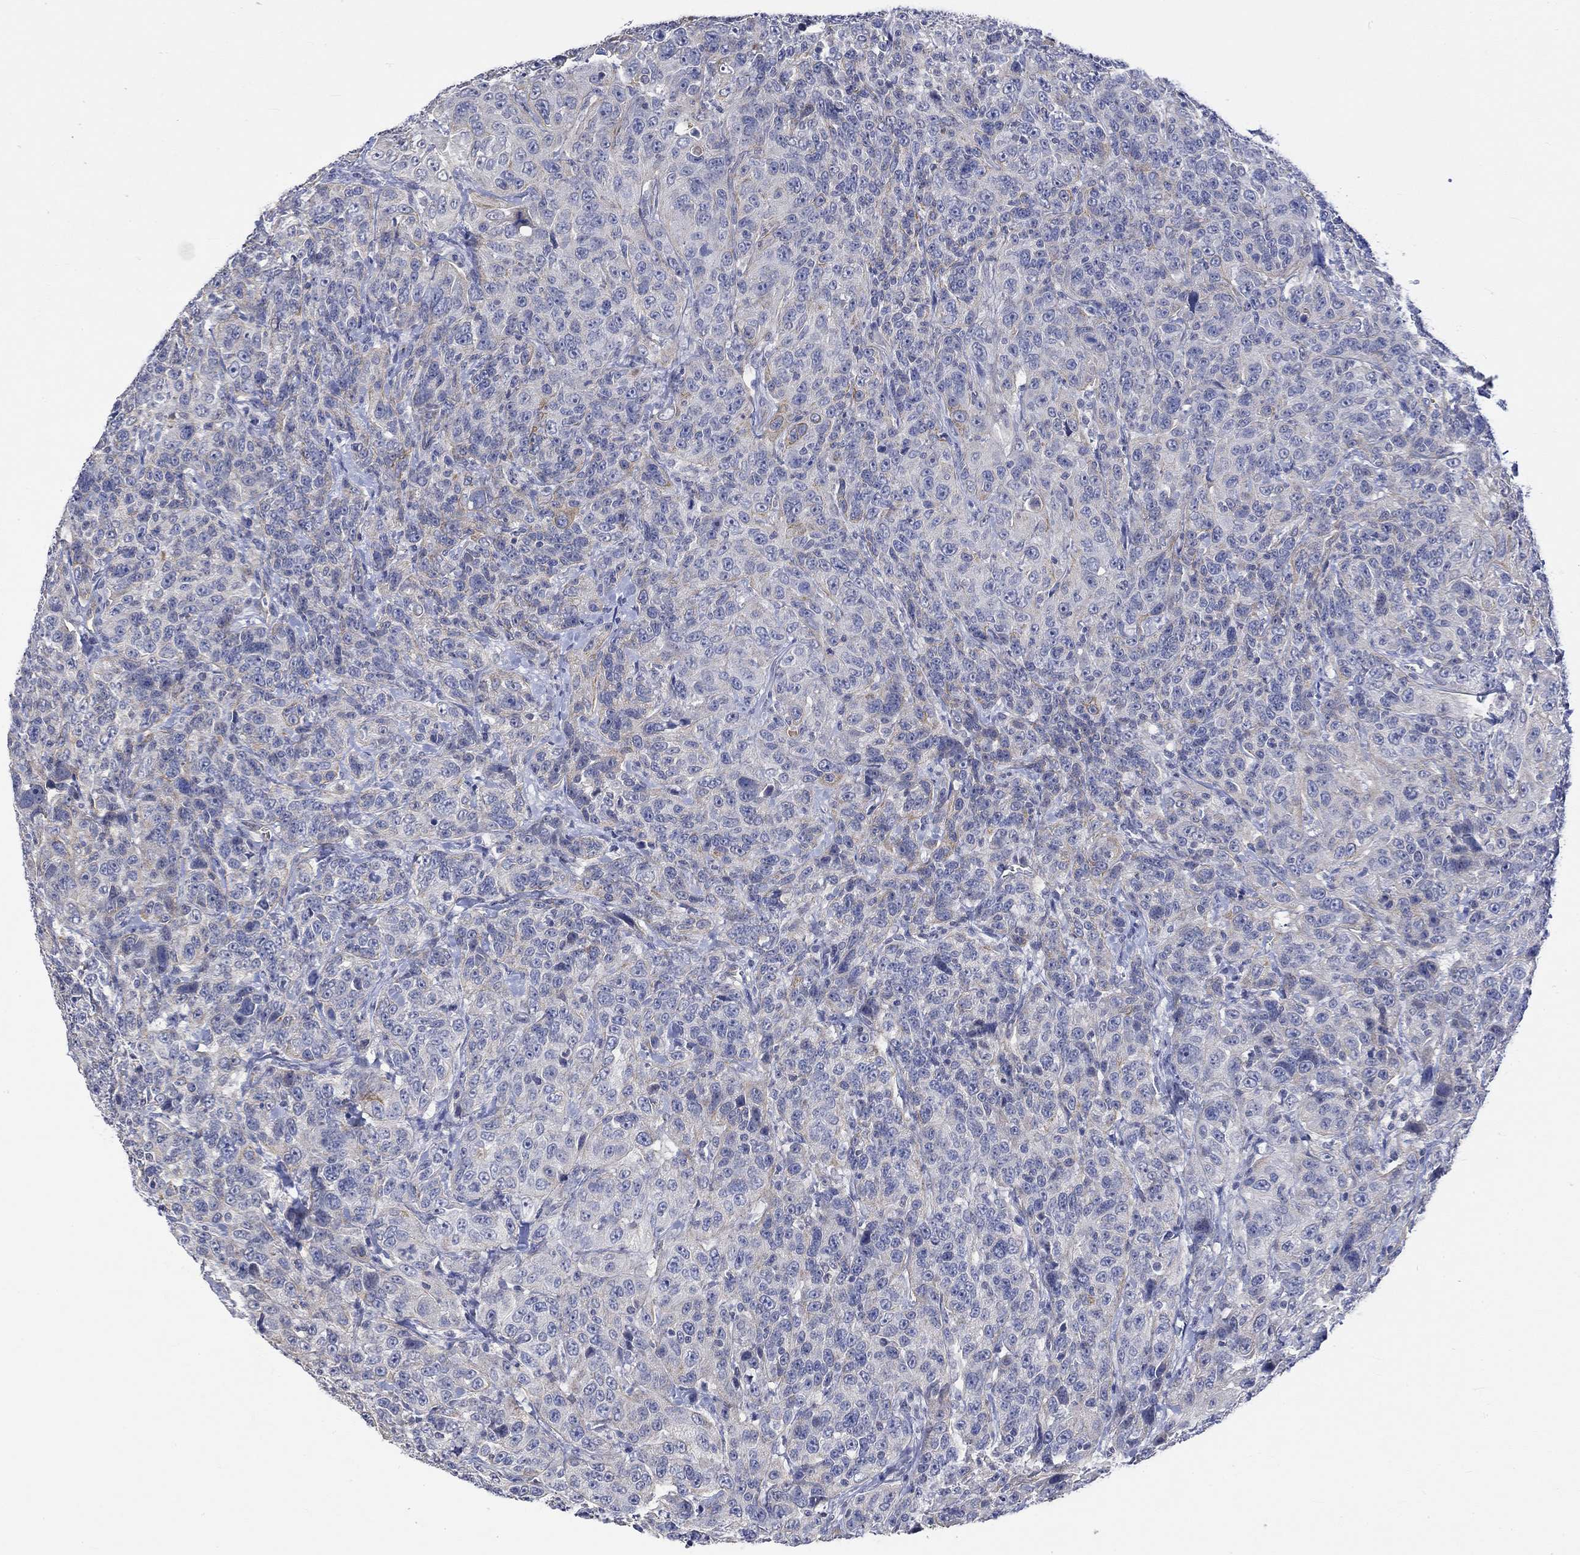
{"staining": {"intensity": "moderate", "quantity": "<25%", "location": "cytoplasmic/membranous"}, "tissue": "urothelial cancer", "cell_type": "Tumor cells", "image_type": "cancer", "snomed": [{"axis": "morphology", "description": "Urothelial carcinoma, NOS"}, {"axis": "morphology", "description": "Urothelial carcinoma, High grade"}, {"axis": "topography", "description": "Urinary bladder"}], "caption": "Human urothelial carcinoma (high-grade) stained for a protein (brown) exhibits moderate cytoplasmic/membranous positive expression in approximately <25% of tumor cells.", "gene": "AGRP", "patient": {"sex": "female", "age": 73}}